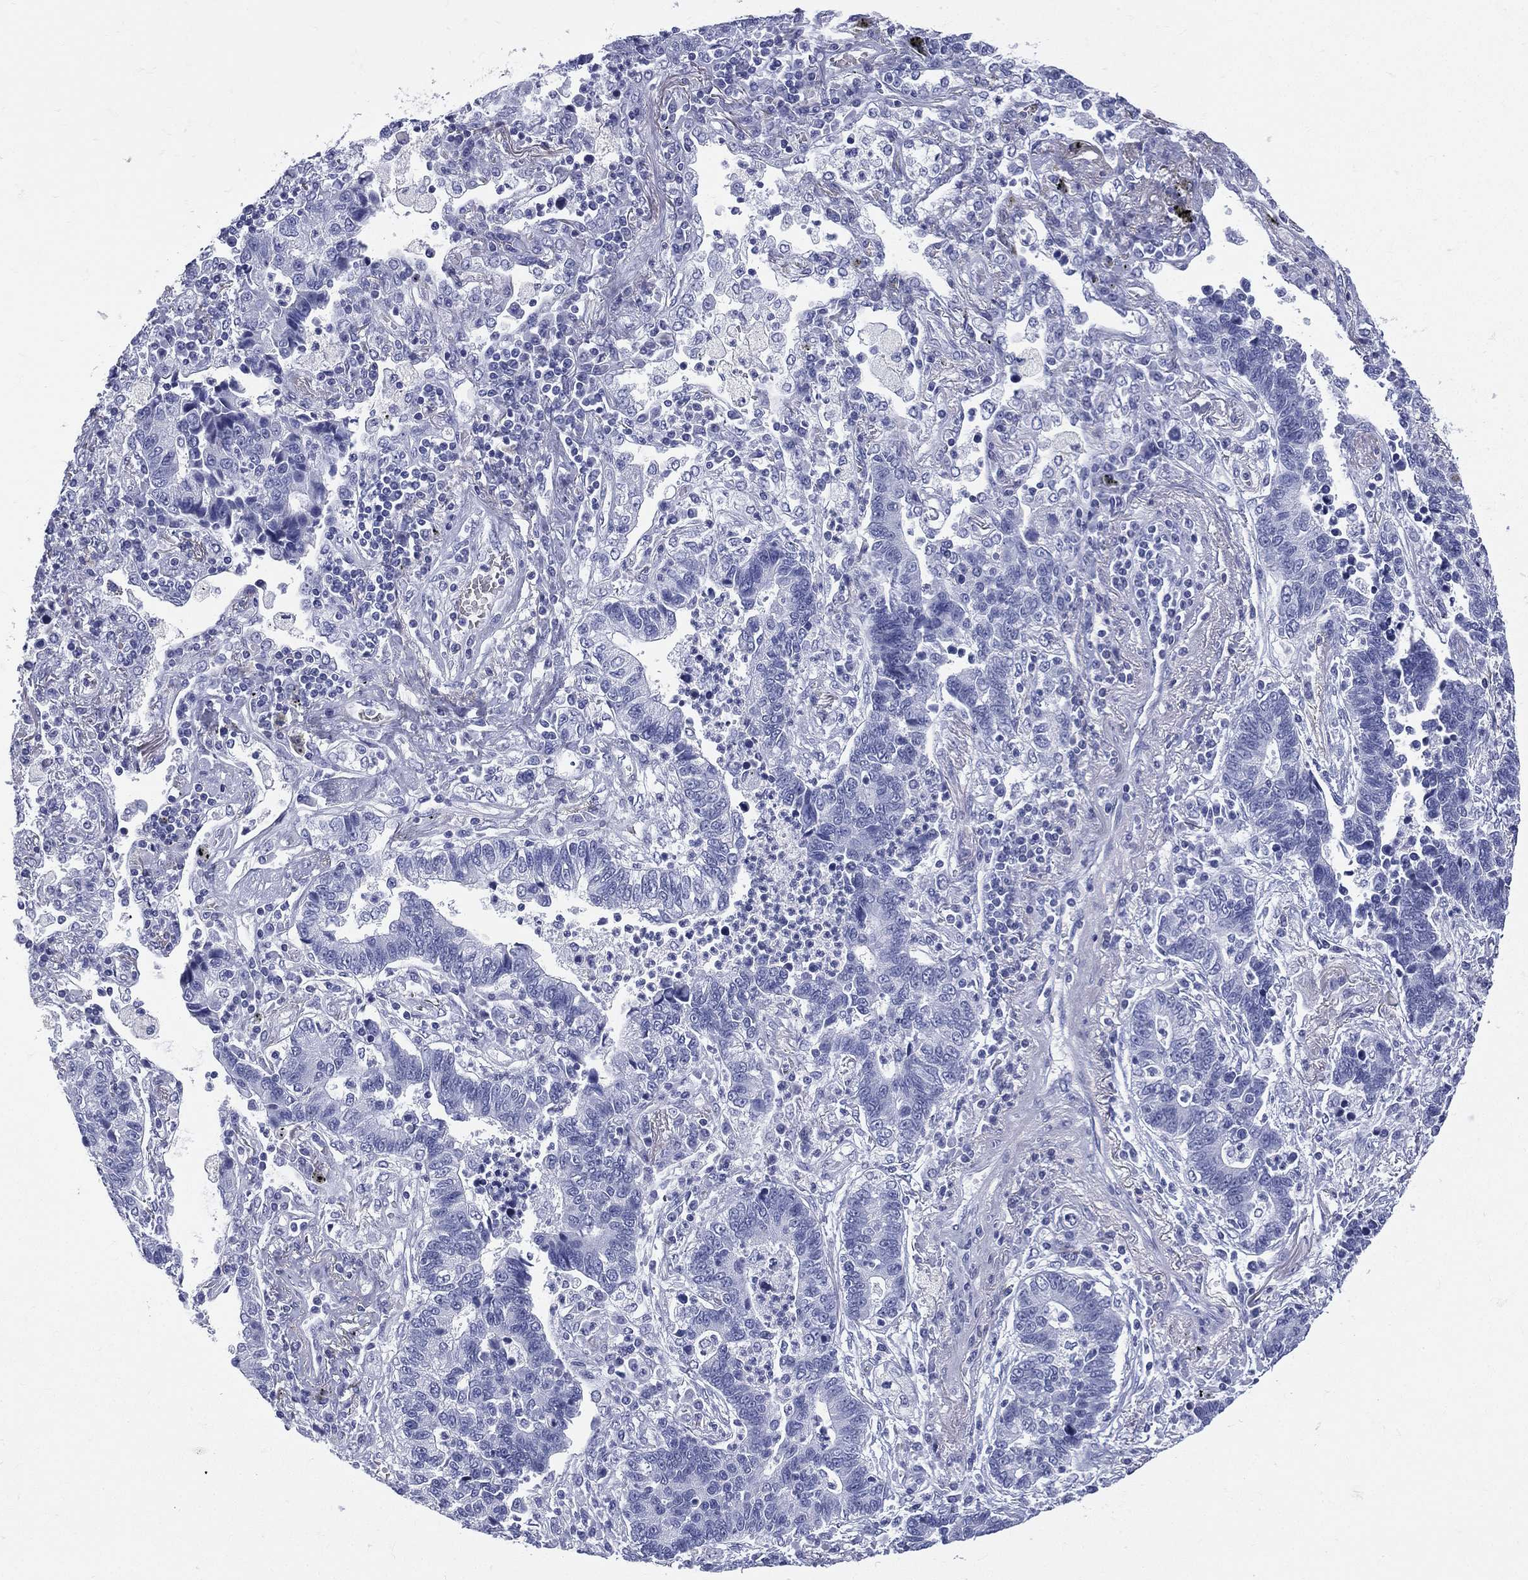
{"staining": {"intensity": "negative", "quantity": "none", "location": "none"}, "tissue": "lung cancer", "cell_type": "Tumor cells", "image_type": "cancer", "snomed": [{"axis": "morphology", "description": "Adenocarcinoma, NOS"}, {"axis": "topography", "description": "Lung"}], "caption": "Lung adenocarcinoma was stained to show a protein in brown. There is no significant positivity in tumor cells. (DAB (3,3'-diaminobenzidine) immunohistochemistry (IHC) visualized using brightfield microscopy, high magnification).", "gene": "ETNPPL", "patient": {"sex": "female", "age": 57}}